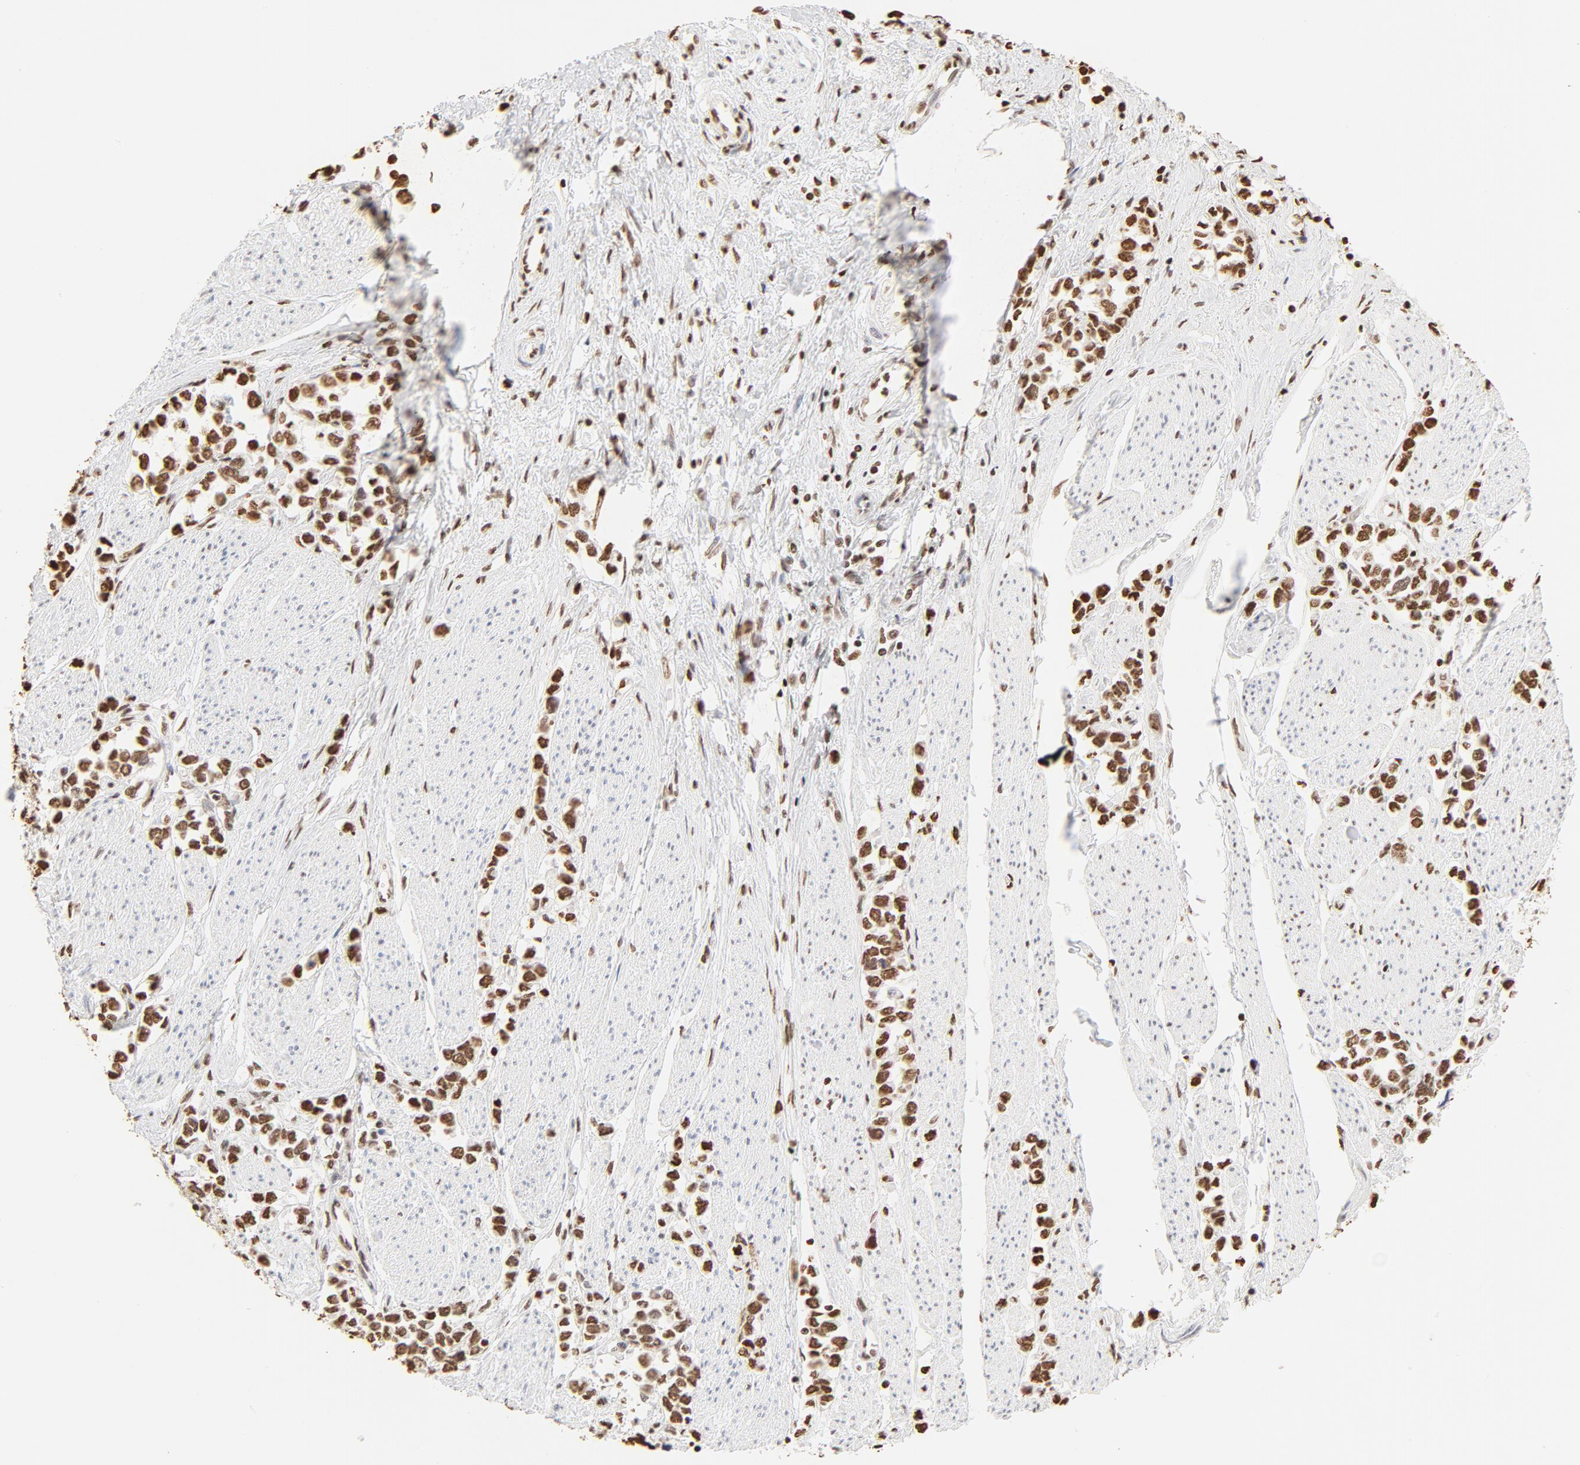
{"staining": {"intensity": "strong", "quantity": ">75%", "location": "nuclear"}, "tissue": "stomach cancer", "cell_type": "Tumor cells", "image_type": "cancer", "snomed": [{"axis": "morphology", "description": "Adenocarcinoma, NOS"}, {"axis": "topography", "description": "Stomach, upper"}], "caption": "Stomach adenocarcinoma tissue displays strong nuclear staining in about >75% of tumor cells, visualized by immunohistochemistry.", "gene": "ZNF540", "patient": {"sex": "male", "age": 76}}